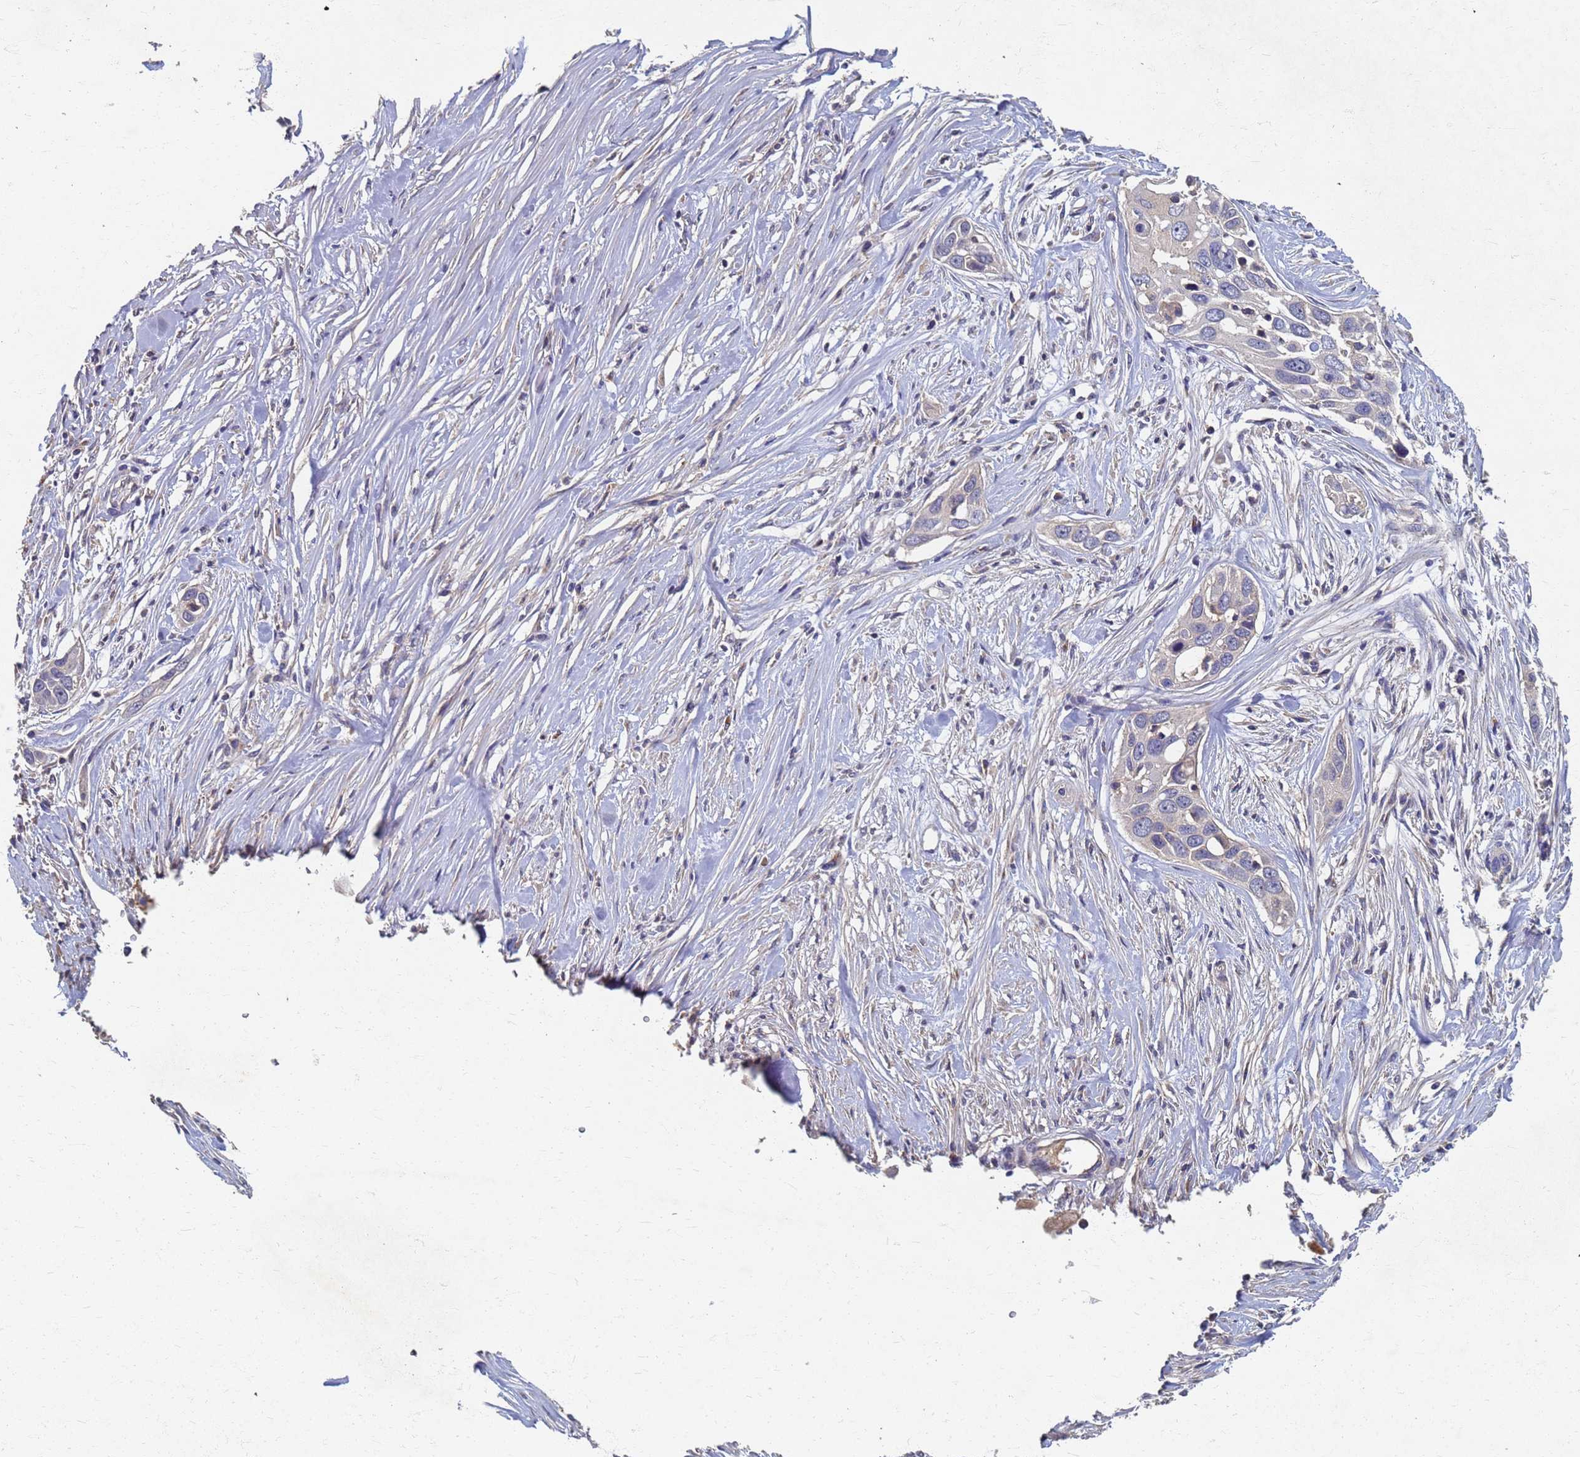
{"staining": {"intensity": "weak", "quantity": "<25%", "location": "cytoplasmic/membranous"}, "tissue": "pancreatic cancer", "cell_type": "Tumor cells", "image_type": "cancer", "snomed": [{"axis": "morphology", "description": "Adenocarcinoma, NOS"}, {"axis": "topography", "description": "Pancreas"}], "caption": "Immunohistochemistry image of pancreatic cancer stained for a protein (brown), which displays no staining in tumor cells. The staining is performed using DAB (3,3'-diaminobenzidine) brown chromogen with nuclei counter-stained in using hematoxylin.", "gene": "KRCC1", "patient": {"sex": "female", "age": 60}}